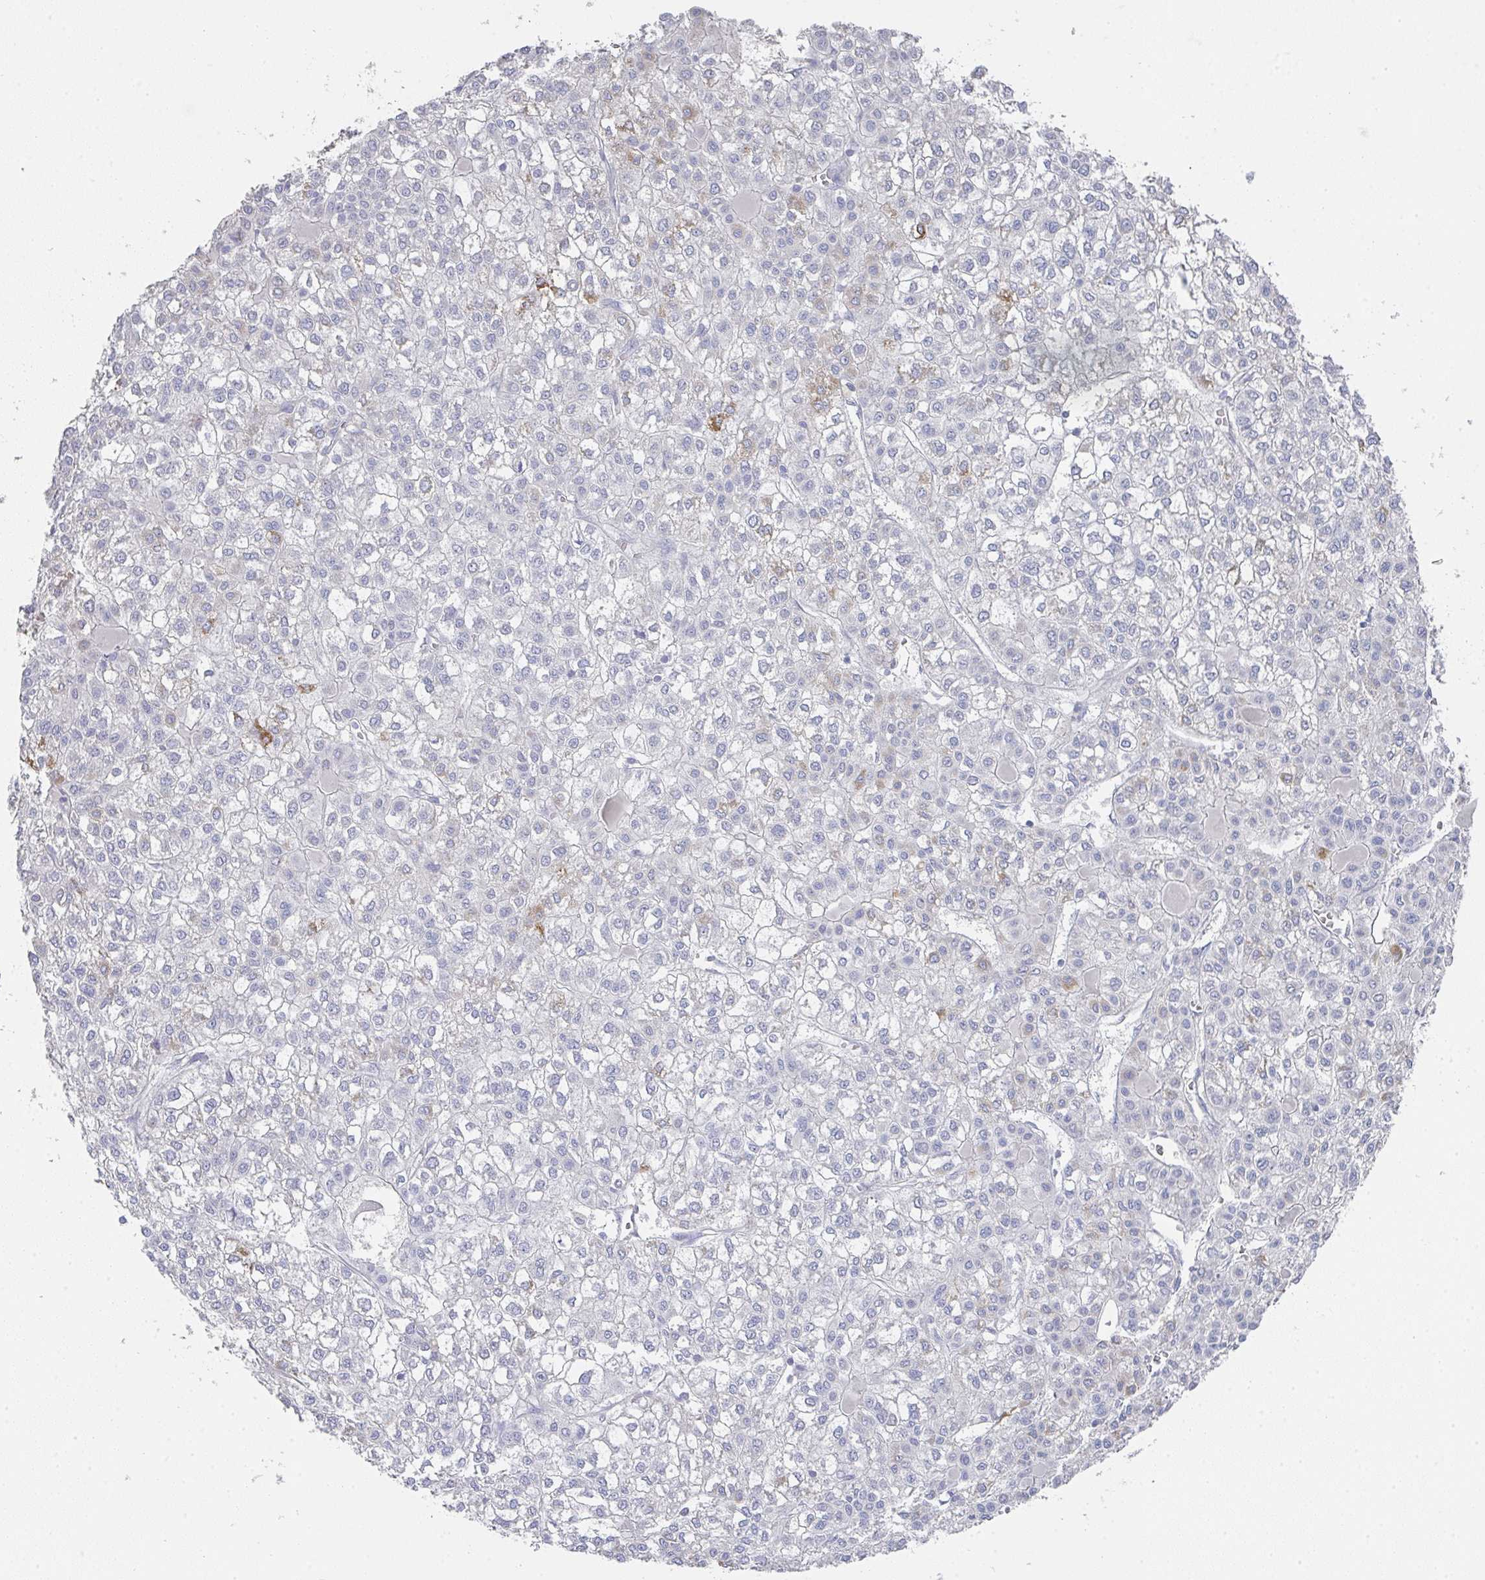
{"staining": {"intensity": "negative", "quantity": "none", "location": "none"}, "tissue": "liver cancer", "cell_type": "Tumor cells", "image_type": "cancer", "snomed": [{"axis": "morphology", "description": "Carcinoma, Hepatocellular, NOS"}, {"axis": "topography", "description": "Liver"}], "caption": "This photomicrograph is of liver hepatocellular carcinoma stained with immunohistochemistry (IHC) to label a protein in brown with the nuclei are counter-stained blue. There is no expression in tumor cells.", "gene": "NOXRED1", "patient": {"sex": "female", "age": 43}}